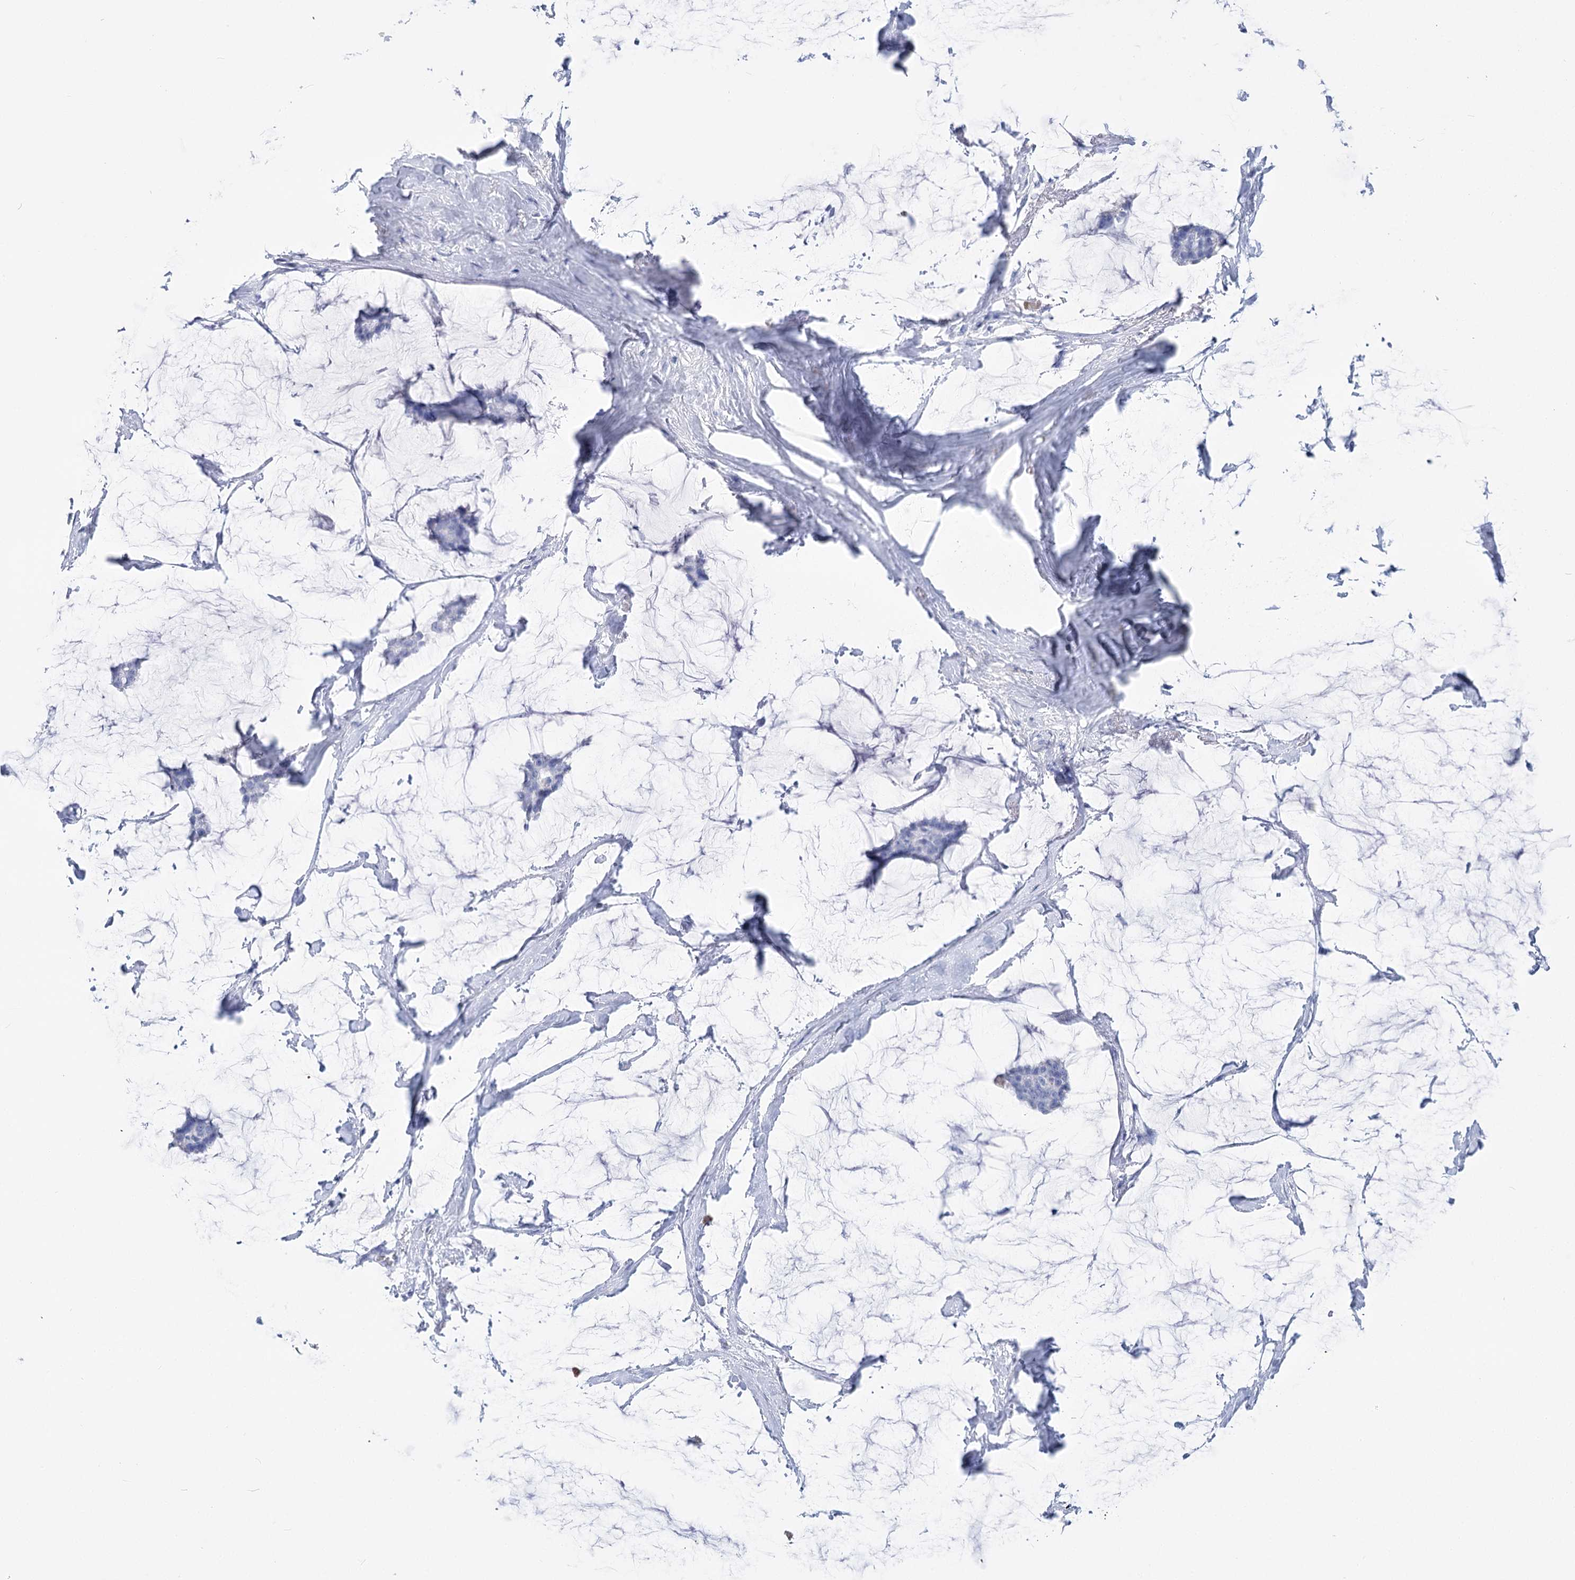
{"staining": {"intensity": "negative", "quantity": "none", "location": "none"}, "tissue": "breast cancer", "cell_type": "Tumor cells", "image_type": "cancer", "snomed": [{"axis": "morphology", "description": "Duct carcinoma"}, {"axis": "topography", "description": "Breast"}], "caption": "The micrograph demonstrates no significant positivity in tumor cells of breast cancer.", "gene": "PCDHA1", "patient": {"sex": "female", "age": 93}}